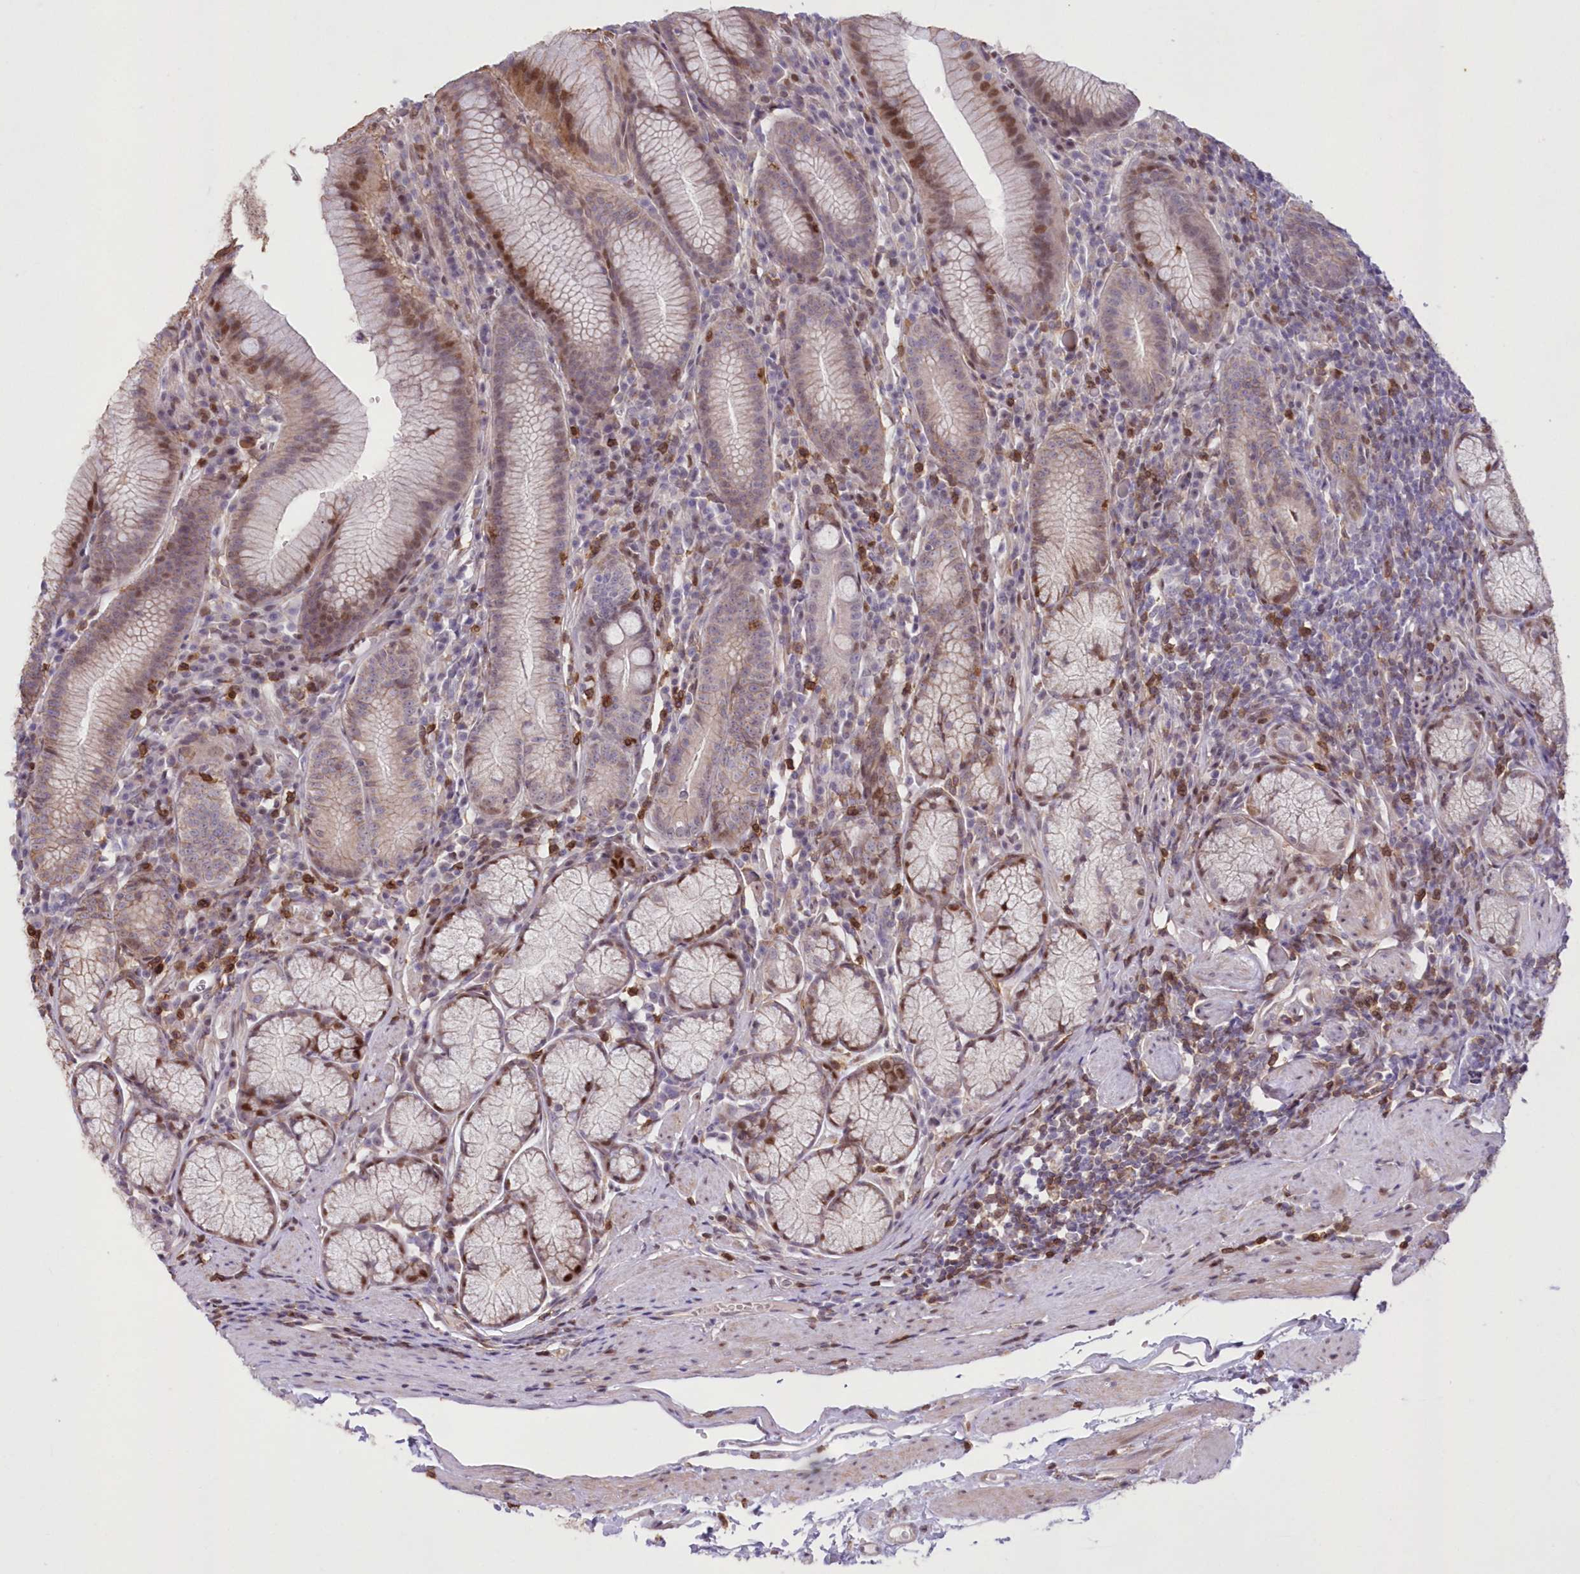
{"staining": {"intensity": "moderate", "quantity": "25%-75%", "location": "cytoplasmic/membranous,nuclear"}, "tissue": "stomach", "cell_type": "Glandular cells", "image_type": "normal", "snomed": [{"axis": "morphology", "description": "Normal tissue, NOS"}, {"axis": "topography", "description": "Stomach"}], "caption": "A medium amount of moderate cytoplasmic/membranous,nuclear expression is present in approximately 25%-75% of glandular cells in benign stomach.", "gene": "RNPEPL1", "patient": {"sex": "male", "age": 55}}